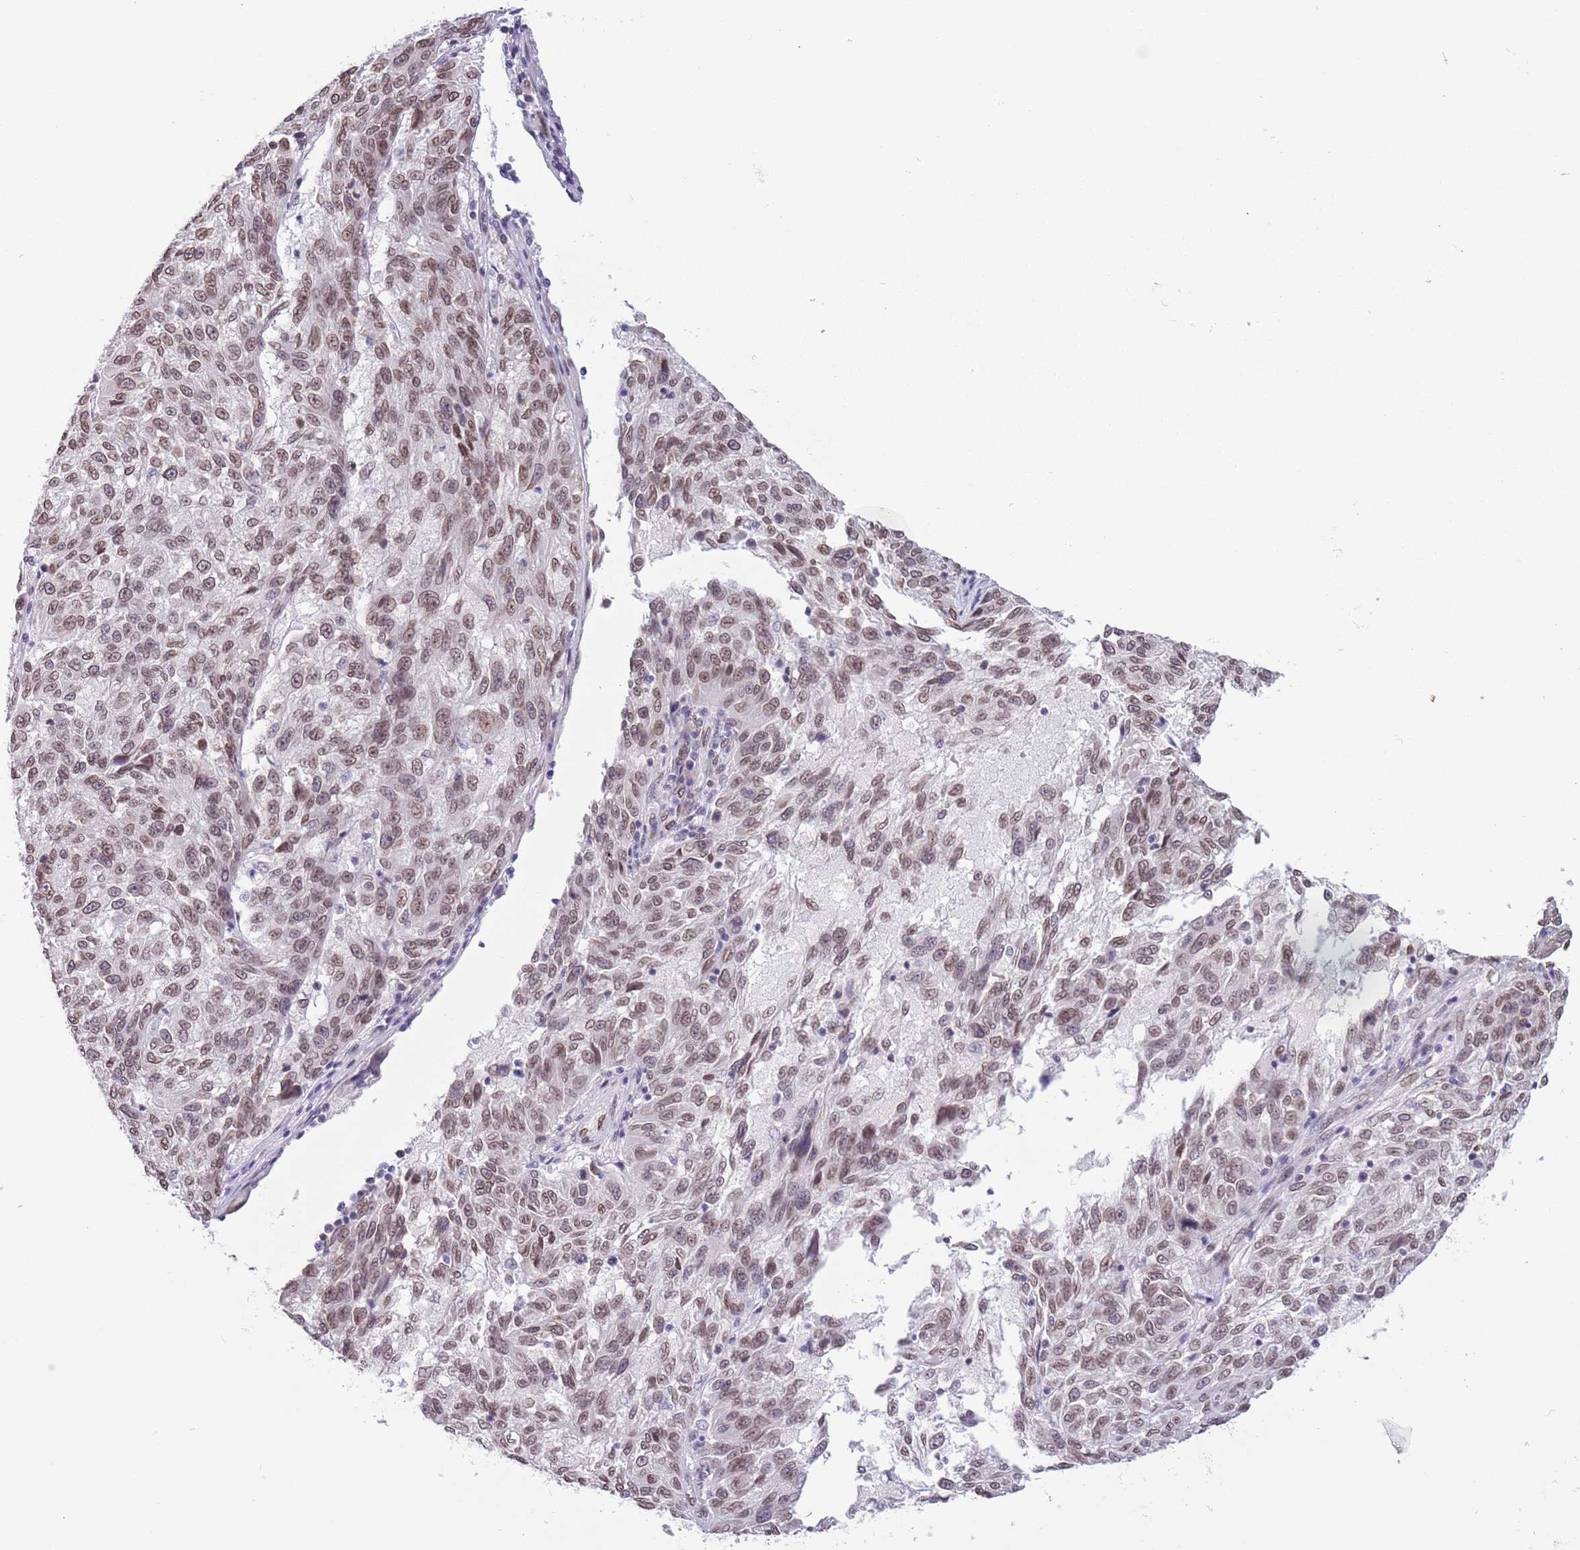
{"staining": {"intensity": "moderate", "quantity": ">75%", "location": "nuclear"}, "tissue": "melanoma", "cell_type": "Tumor cells", "image_type": "cancer", "snomed": [{"axis": "morphology", "description": "Malignant melanoma, NOS"}, {"axis": "topography", "description": "Skin"}], "caption": "Malignant melanoma stained for a protein (brown) reveals moderate nuclear positive positivity in approximately >75% of tumor cells.", "gene": "ZGLP1", "patient": {"sex": "male", "age": 53}}